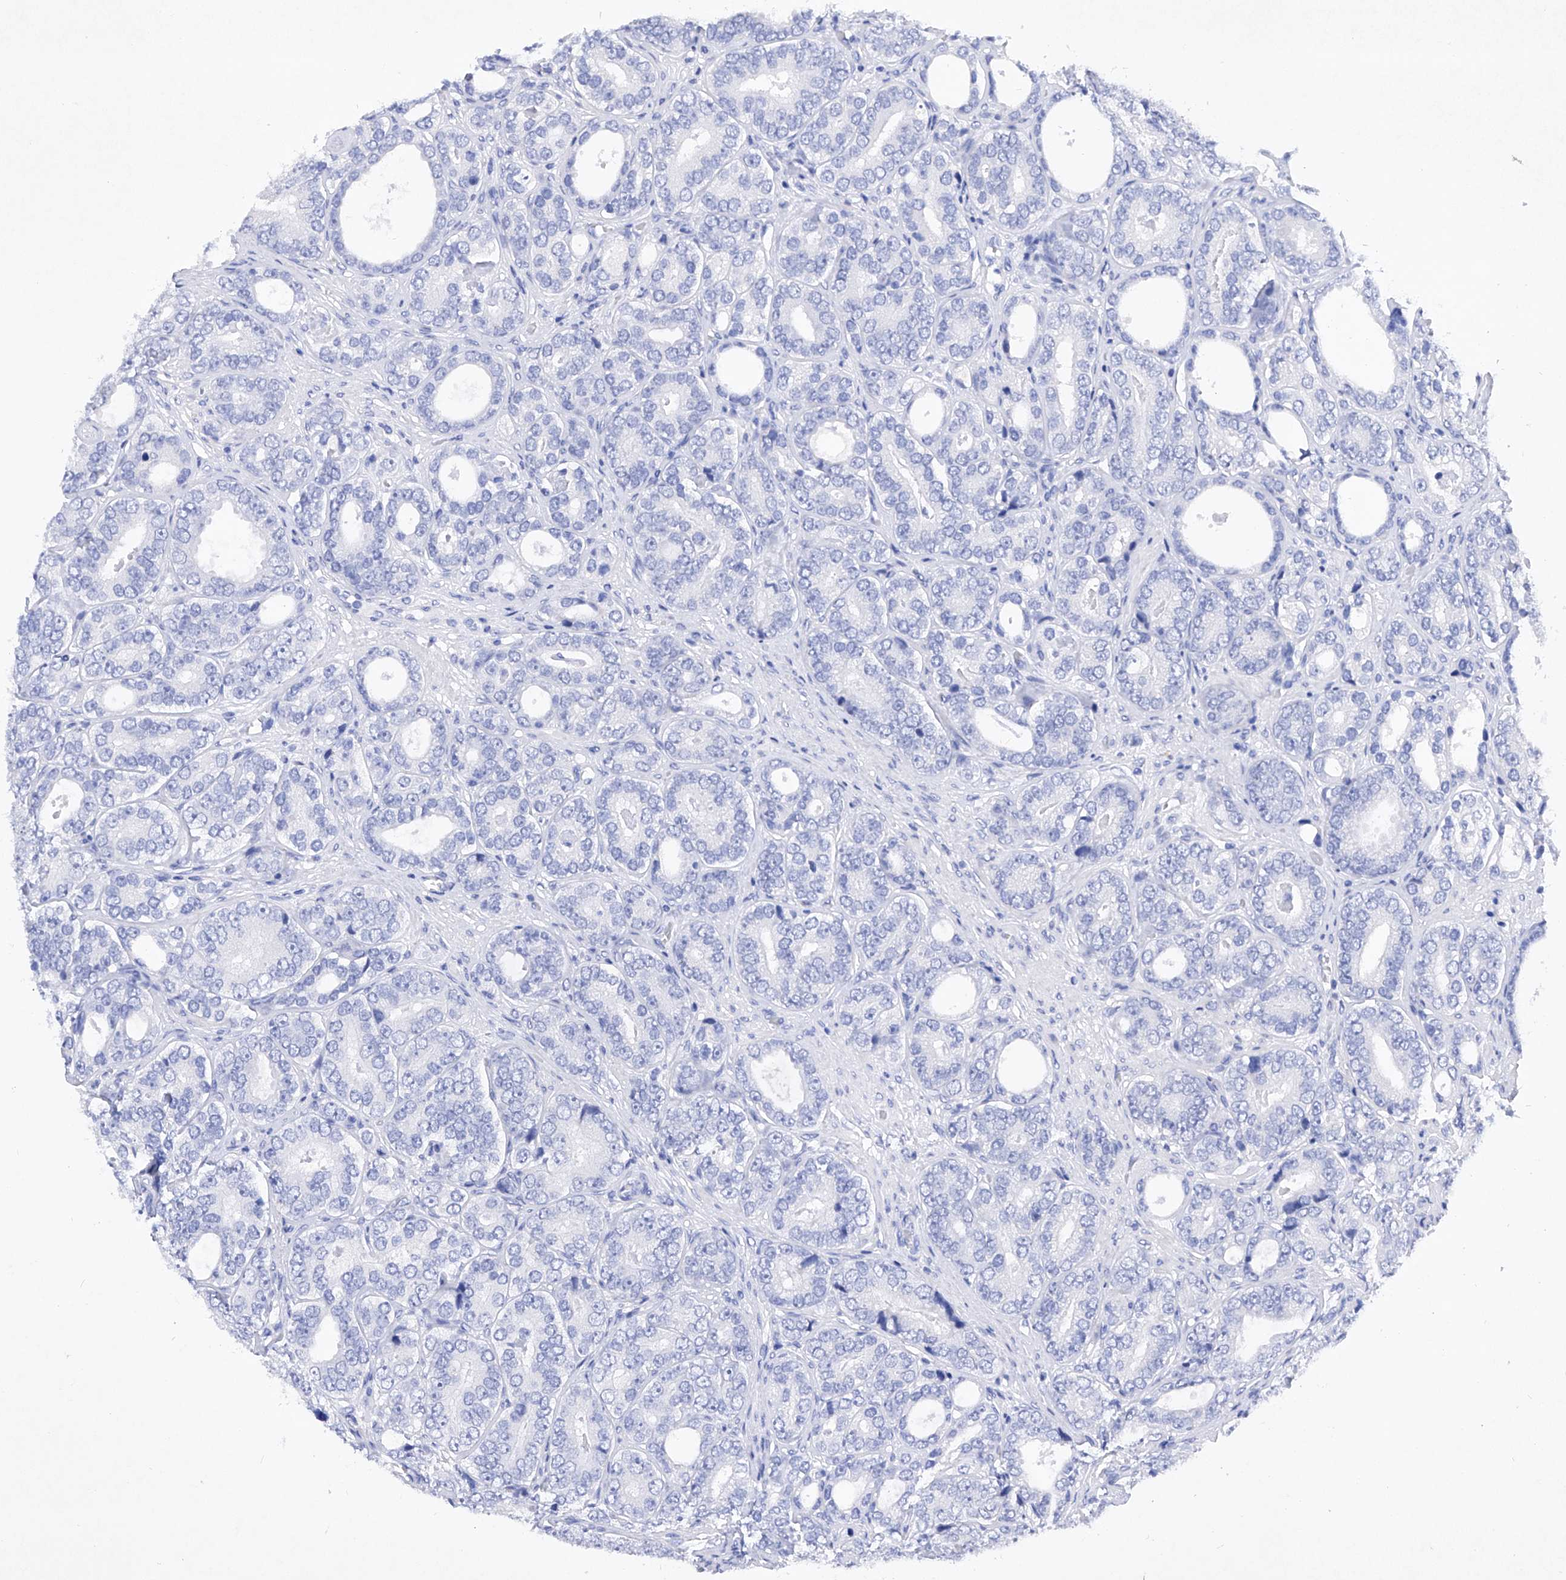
{"staining": {"intensity": "negative", "quantity": "none", "location": "none"}, "tissue": "prostate cancer", "cell_type": "Tumor cells", "image_type": "cancer", "snomed": [{"axis": "morphology", "description": "Adenocarcinoma, High grade"}, {"axis": "topography", "description": "Prostate"}], "caption": "High power microscopy image of an immunohistochemistry histopathology image of prostate cancer, revealing no significant staining in tumor cells. Brightfield microscopy of immunohistochemistry stained with DAB (3,3'-diaminobenzidine) (brown) and hematoxylin (blue), captured at high magnification.", "gene": "BARX2", "patient": {"sex": "male", "age": 56}}